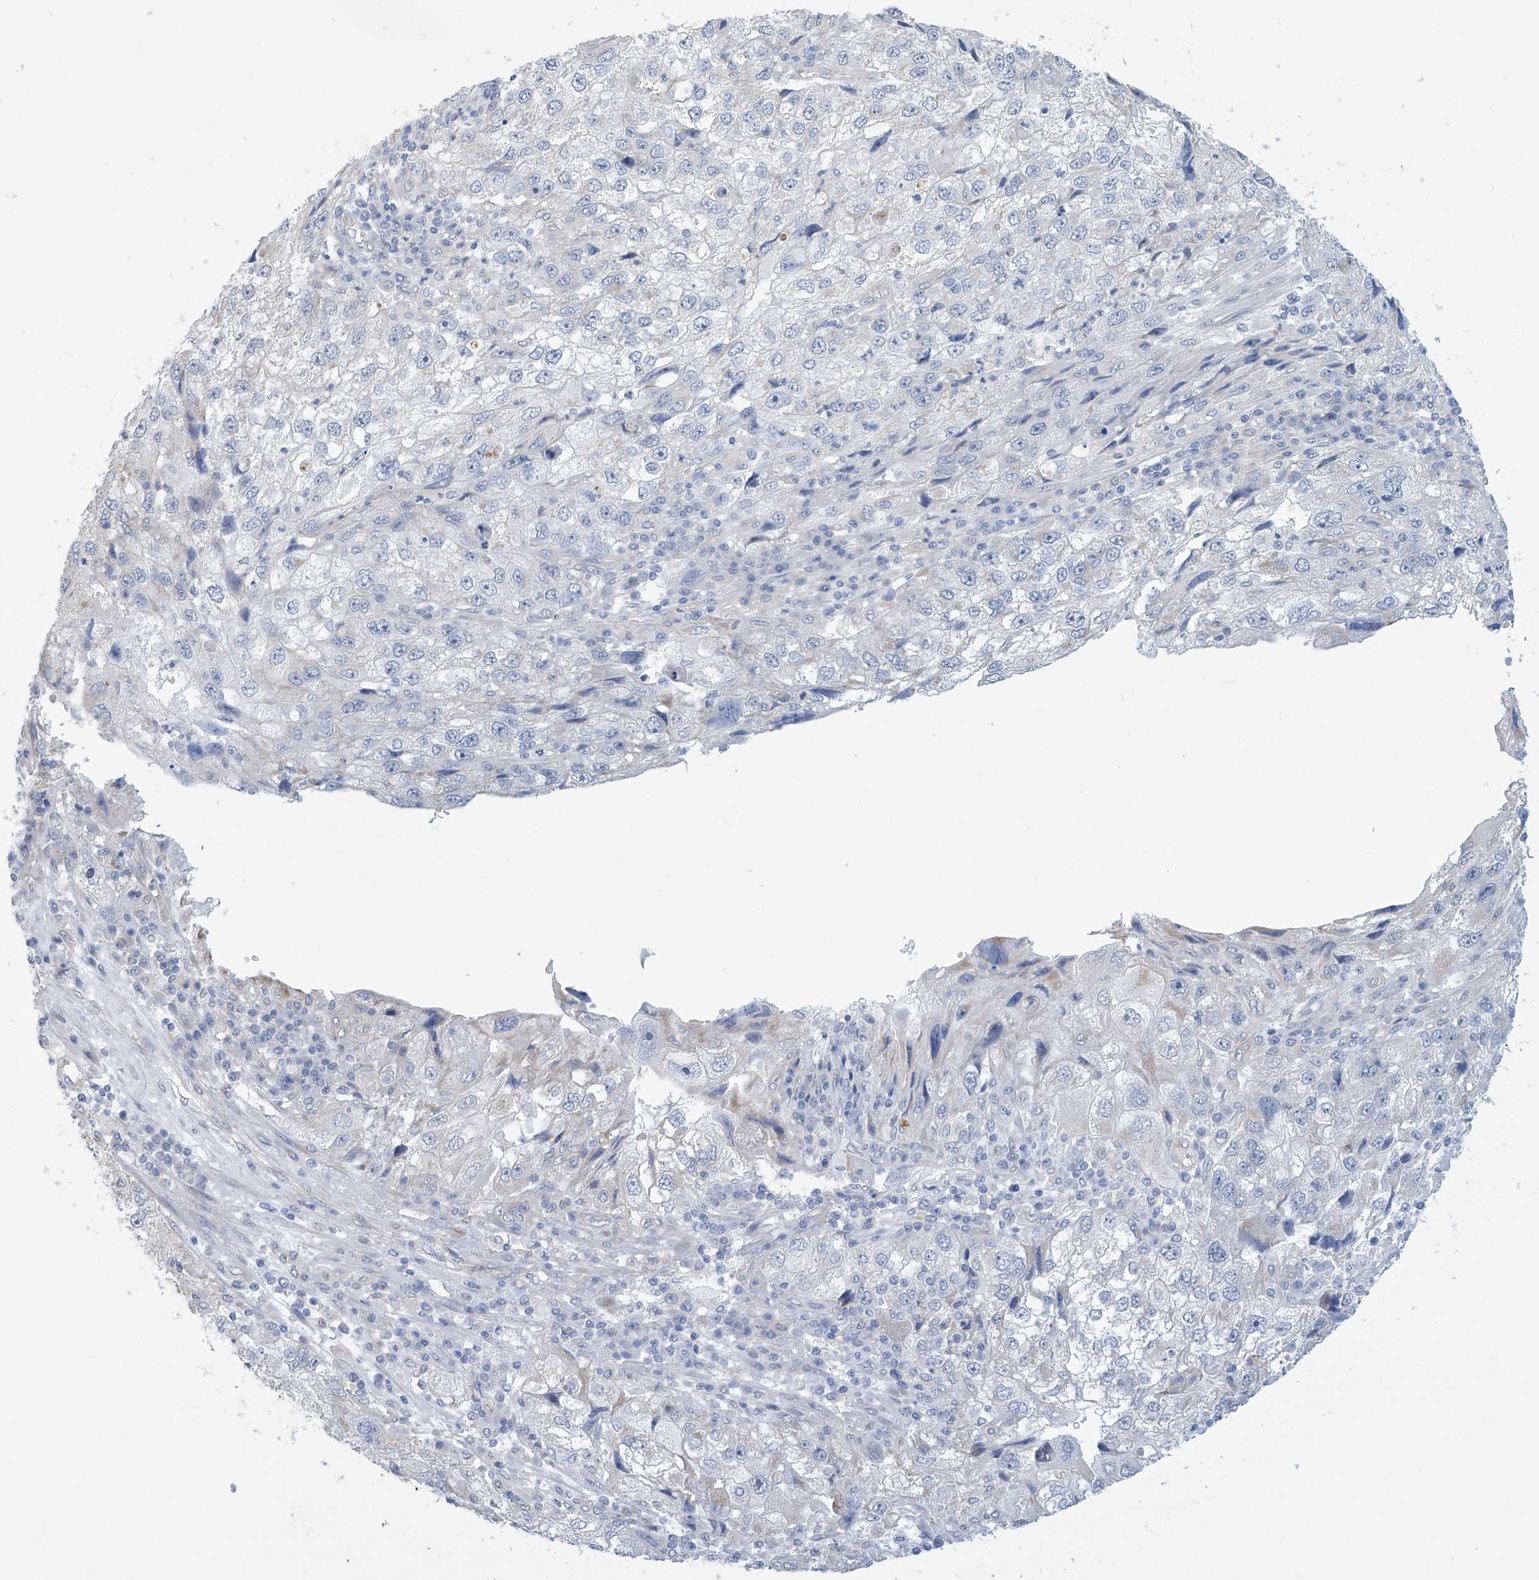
{"staining": {"intensity": "negative", "quantity": "none", "location": "none"}, "tissue": "endometrial cancer", "cell_type": "Tumor cells", "image_type": "cancer", "snomed": [{"axis": "morphology", "description": "Adenocarcinoma, NOS"}, {"axis": "topography", "description": "Endometrium"}], "caption": "DAB immunohistochemical staining of human adenocarcinoma (endometrial) exhibits no significant staining in tumor cells.", "gene": "ABHD13", "patient": {"sex": "female", "age": 49}}